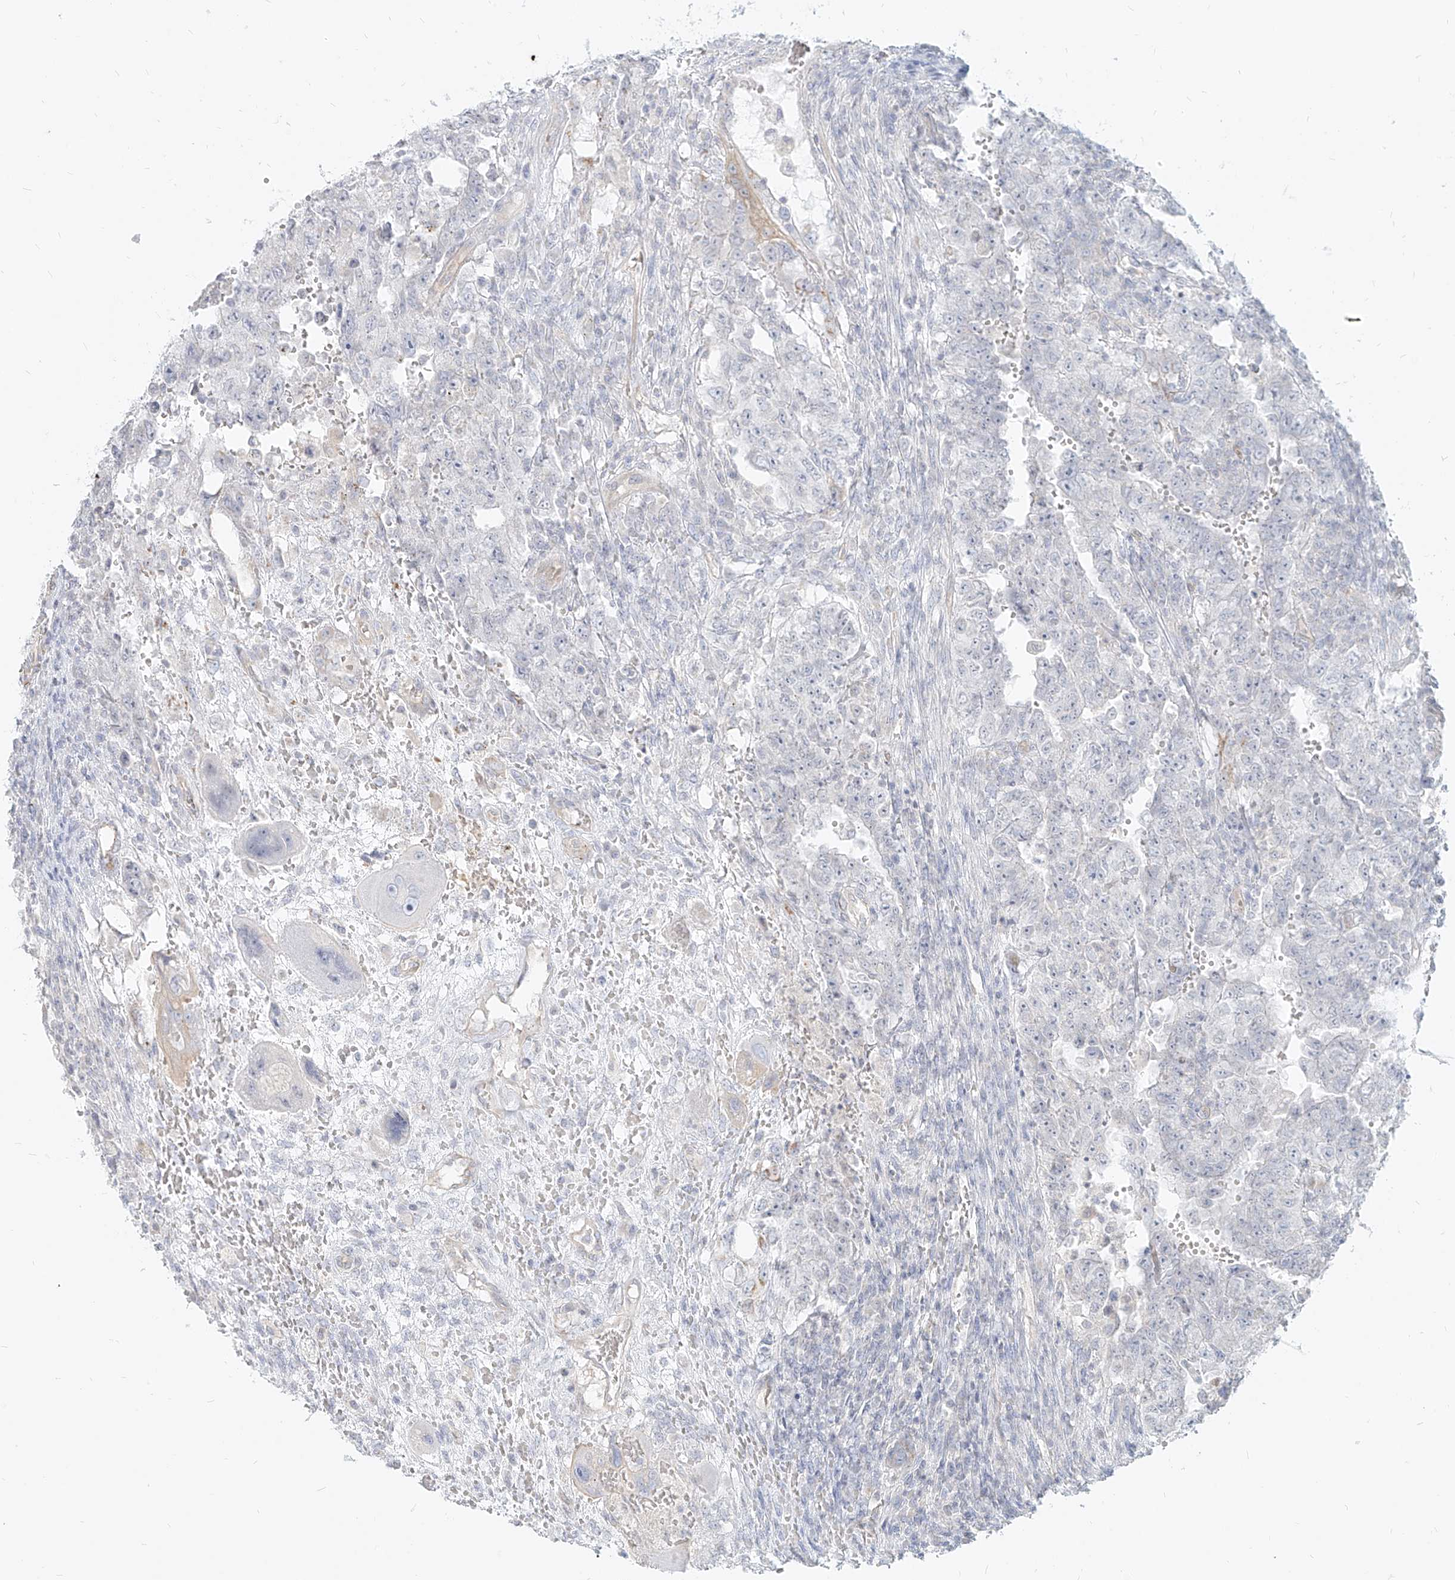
{"staining": {"intensity": "negative", "quantity": "none", "location": "none"}, "tissue": "testis cancer", "cell_type": "Tumor cells", "image_type": "cancer", "snomed": [{"axis": "morphology", "description": "Carcinoma, Embryonal, NOS"}, {"axis": "topography", "description": "Testis"}], "caption": "Tumor cells show no significant protein expression in testis embryonal carcinoma.", "gene": "ITPKB", "patient": {"sex": "male", "age": 26}}